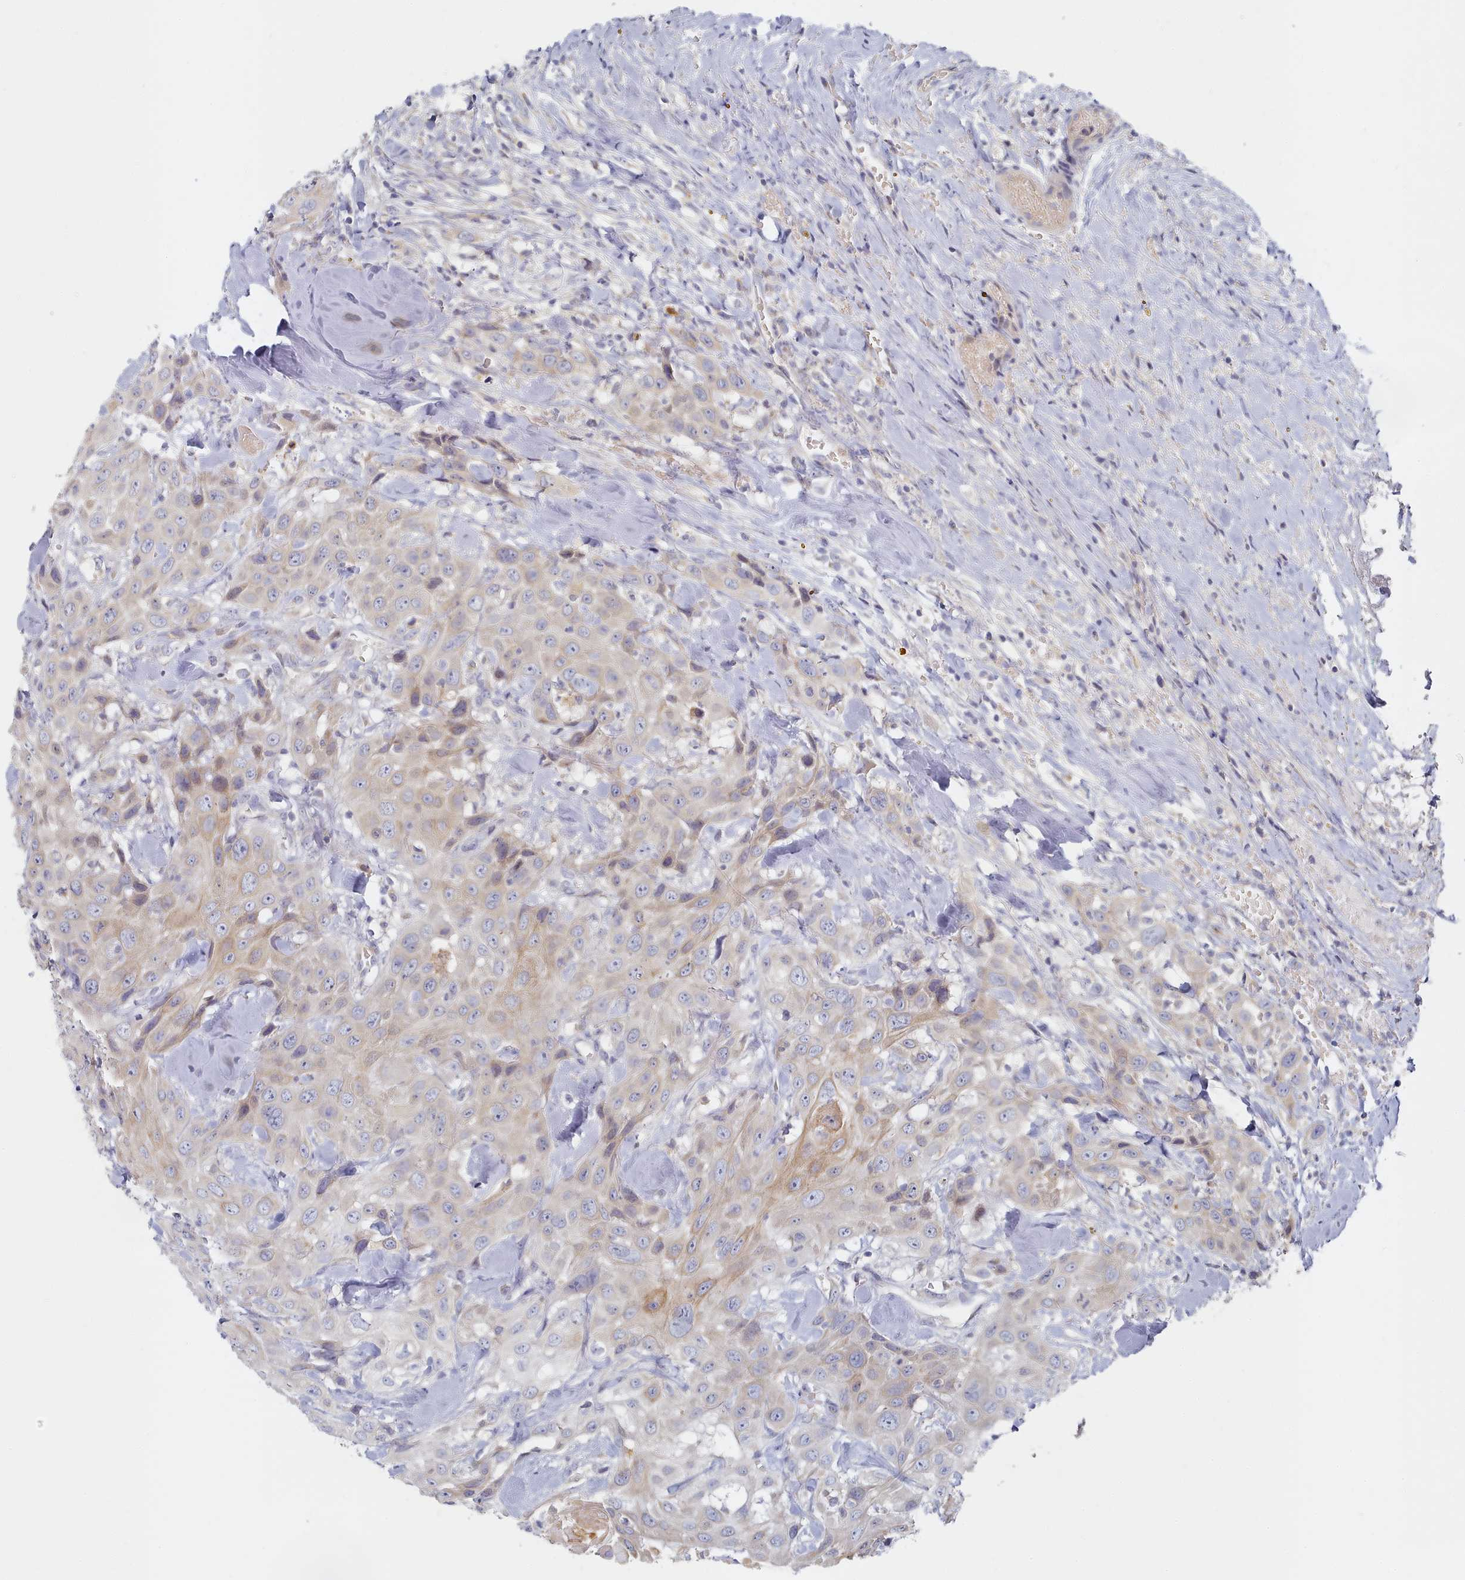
{"staining": {"intensity": "weak", "quantity": "<25%", "location": "cytoplasmic/membranous"}, "tissue": "head and neck cancer", "cell_type": "Tumor cells", "image_type": "cancer", "snomed": [{"axis": "morphology", "description": "Squamous cell carcinoma, NOS"}, {"axis": "topography", "description": "Head-Neck"}], "caption": "A micrograph of human squamous cell carcinoma (head and neck) is negative for staining in tumor cells.", "gene": "TYW1B", "patient": {"sex": "male", "age": 81}}